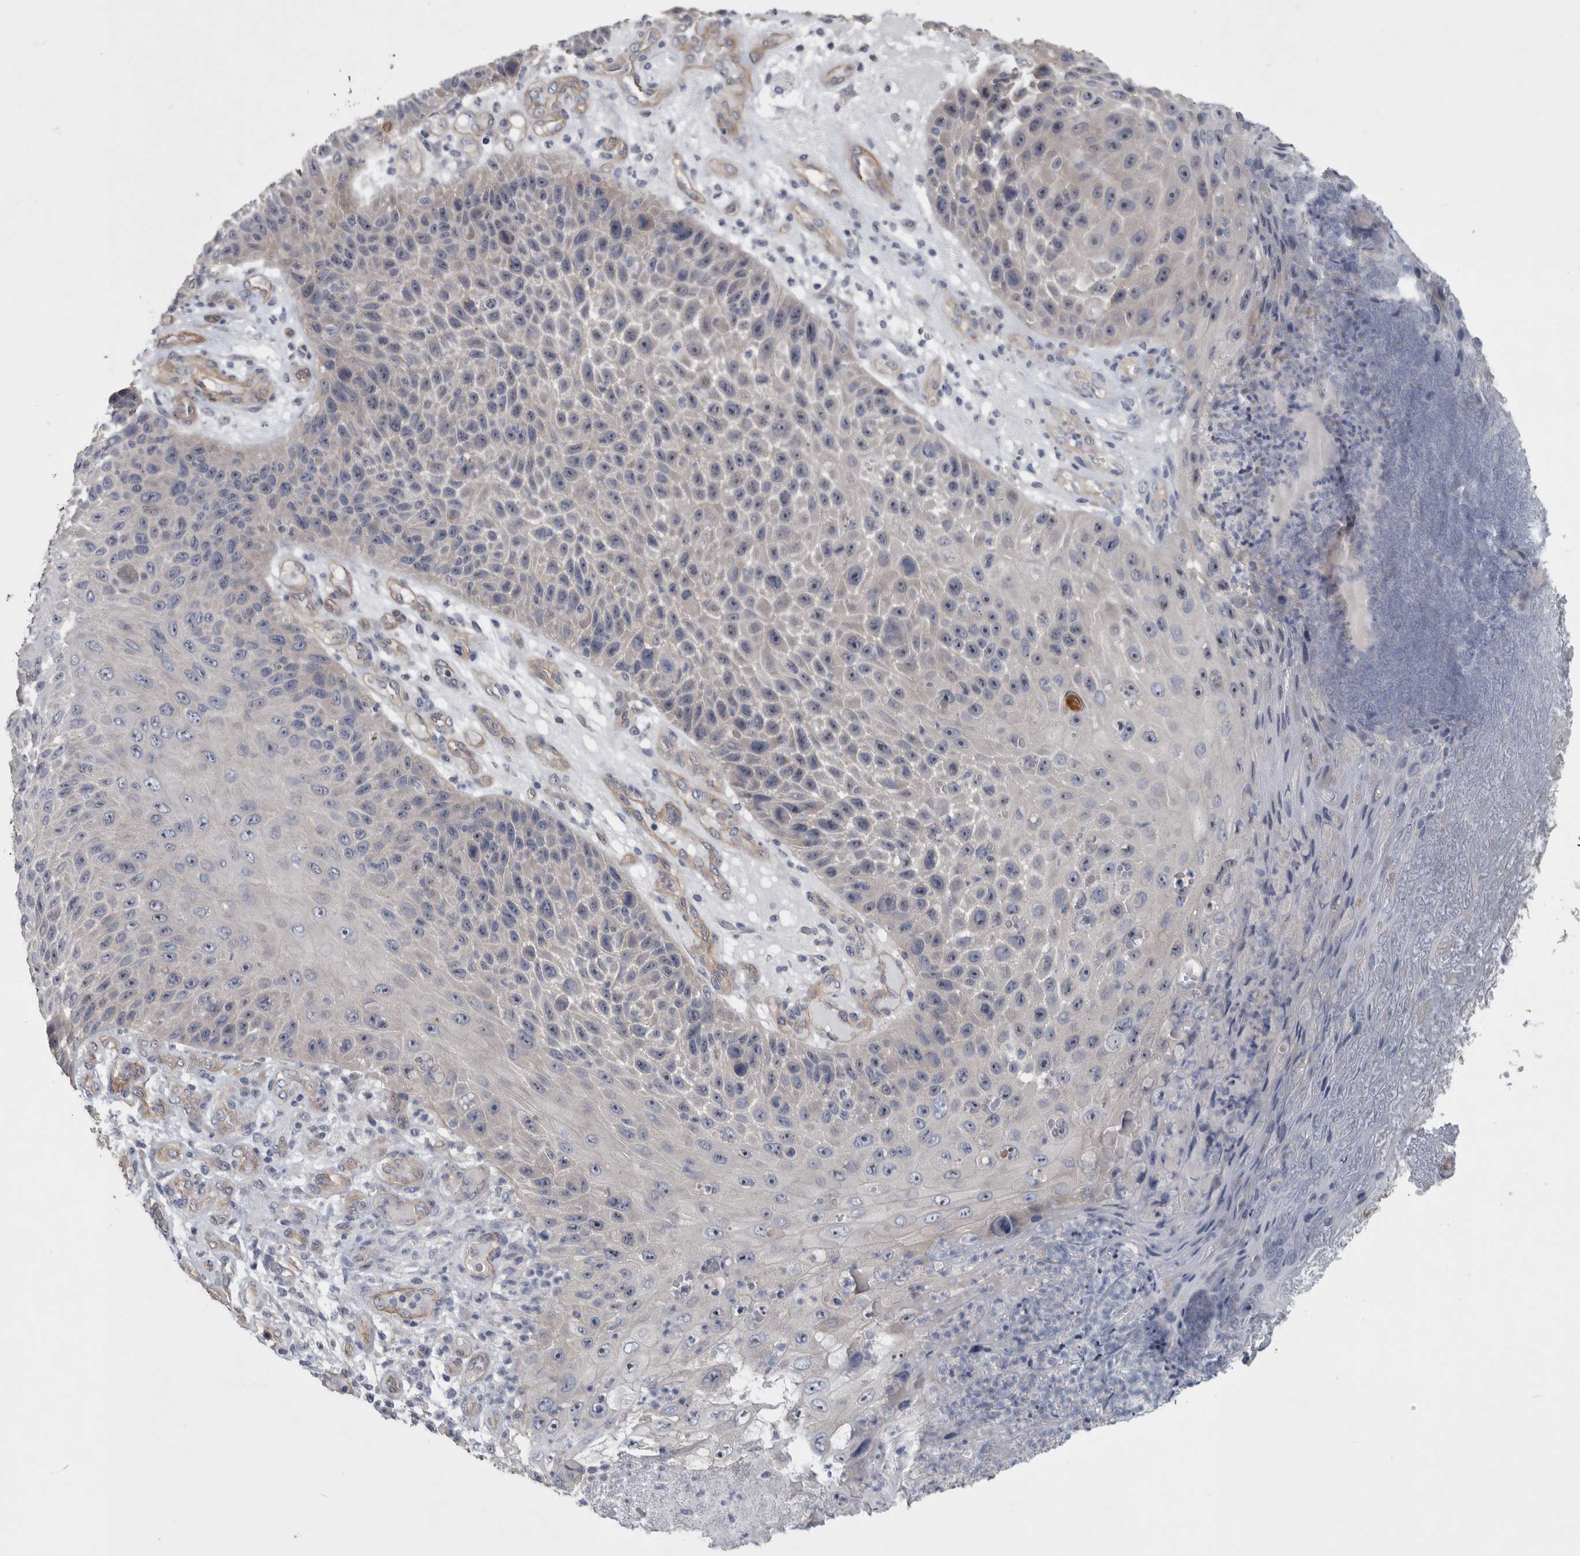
{"staining": {"intensity": "negative", "quantity": "none", "location": "none"}, "tissue": "skin cancer", "cell_type": "Tumor cells", "image_type": "cancer", "snomed": [{"axis": "morphology", "description": "Squamous cell carcinoma, NOS"}, {"axis": "topography", "description": "Skin"}], "caption": "Tumor cells show no significant expression in skin cancer (squamous cell carcinoma). (DAB (3,3'-diaminobenzidine) IHC visualized using brightfield microscopy, high magnification).", "gene": "BCAM", "patient": {"sex": "female", "age": 88}}